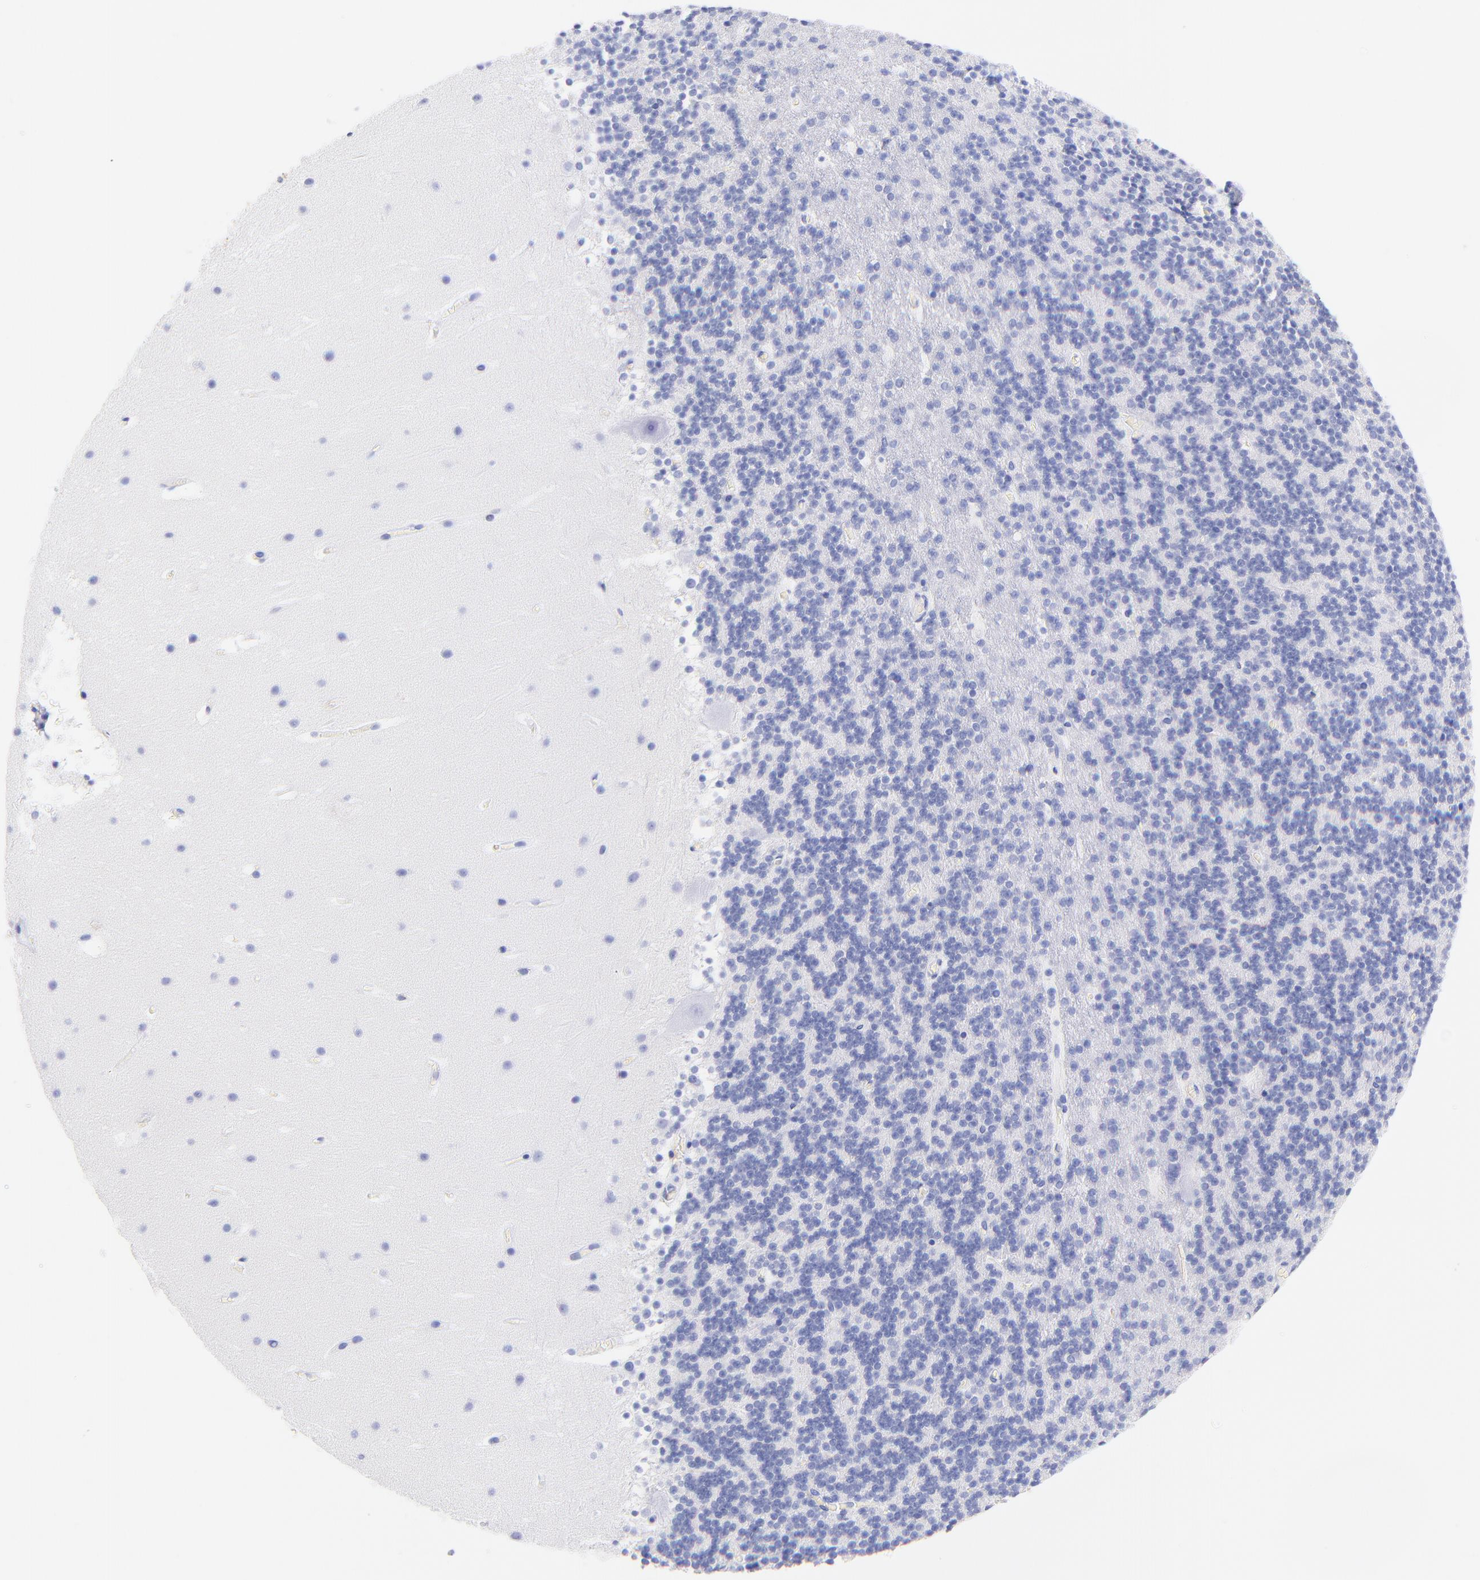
{"staining": {"intensity": "negative", "quantity": "none", "location": "none"}, "tissue": "cerebellum", "cell_type": "Cells in granular layer", "image_type": "normal", "snomed": [{"axis": "morphology", "description": "Normal tissue, NOS"}, {"axis": "topography", "description": "Cerebellum"}], "caption": "DAB (3,3'-diaminobenzidine) immunohistochemical staining of unremarkable human cerebellum shows no significant positivity in cells in granular layer. (IHC, brightfield microscopy, high magnification).", "gene": "KRT19", "patient": {"sex": "male", "age": 45}}